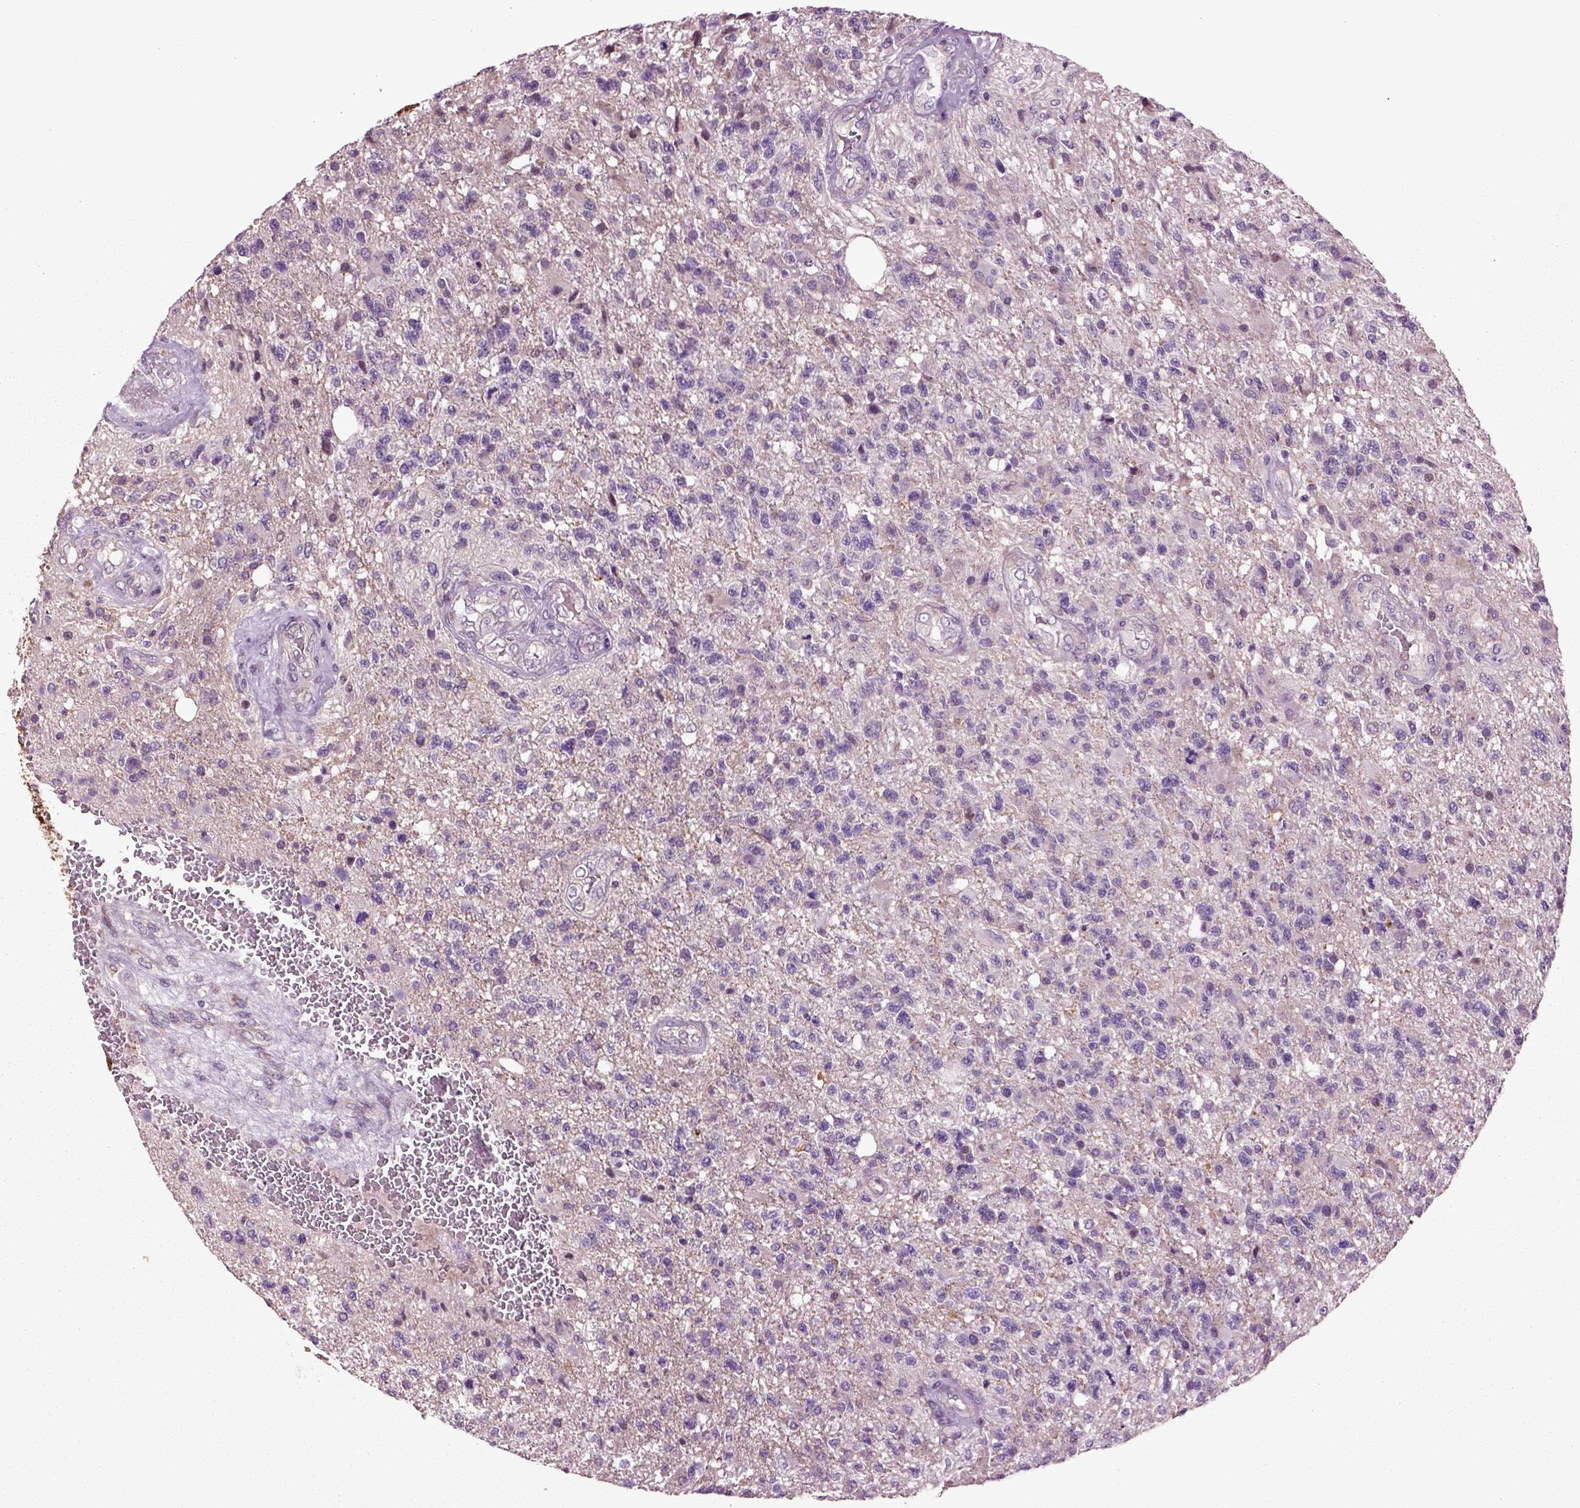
{"staining": {"intensity": "negative", "quantity": "none", "location": "none"}, "tissue": "glioma", "cell_type": "Tumor cells", "image_type": "cancer", "snomed": [{"axis": "morphology", "description": "Glioma, malignant, High grade"}, {"axis": "topography", "description": "Brain"}], "caption": "This is an immunohistochemistry photomicrograph of glioma. There is no expression in tumor cells.", "gene": "HAGHL", "patient": {"sex": "male", "age": 56}}